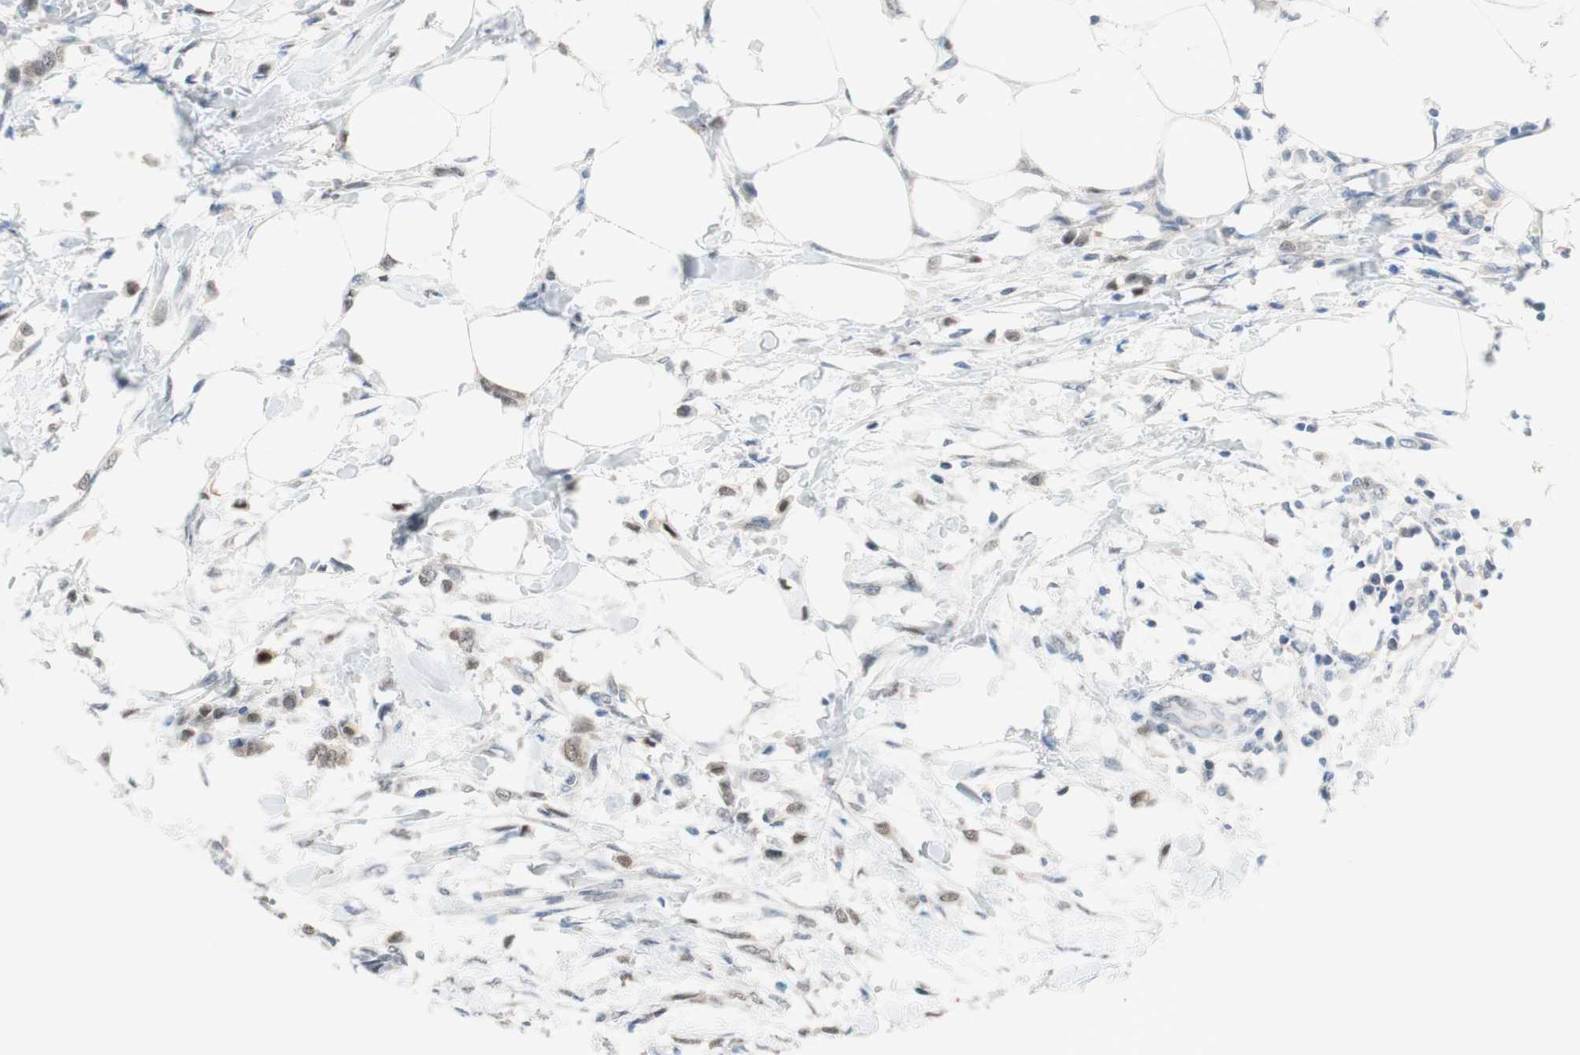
{"staining": {"intensity": "weak", "quantity": "25%-75%", "location": "cytoplasmic/membranous"}, "tissue": "breast cancer", "cell_type": "Tumor cells", "image_type": "cancer", "snomed": [{"axis": "morphology", "description": "Lobular carcinoma, in situ"}, {"axis": "morphology", "description": "Lobular carcinoma"}, {"axis": "topography", "description": "Breast"}], "caption": "DAB immunohistochemical staining of human breast cancer (lobular carcinoma in situ) demonstrates weak cytoplasmic/membranous protein expression in about 25%-75% of tumor cells. The protein is shown in brown color, while the nuclei are stained blue.", "gene": "GRHL1", "patient": {"sex": "female", "age": 41}}